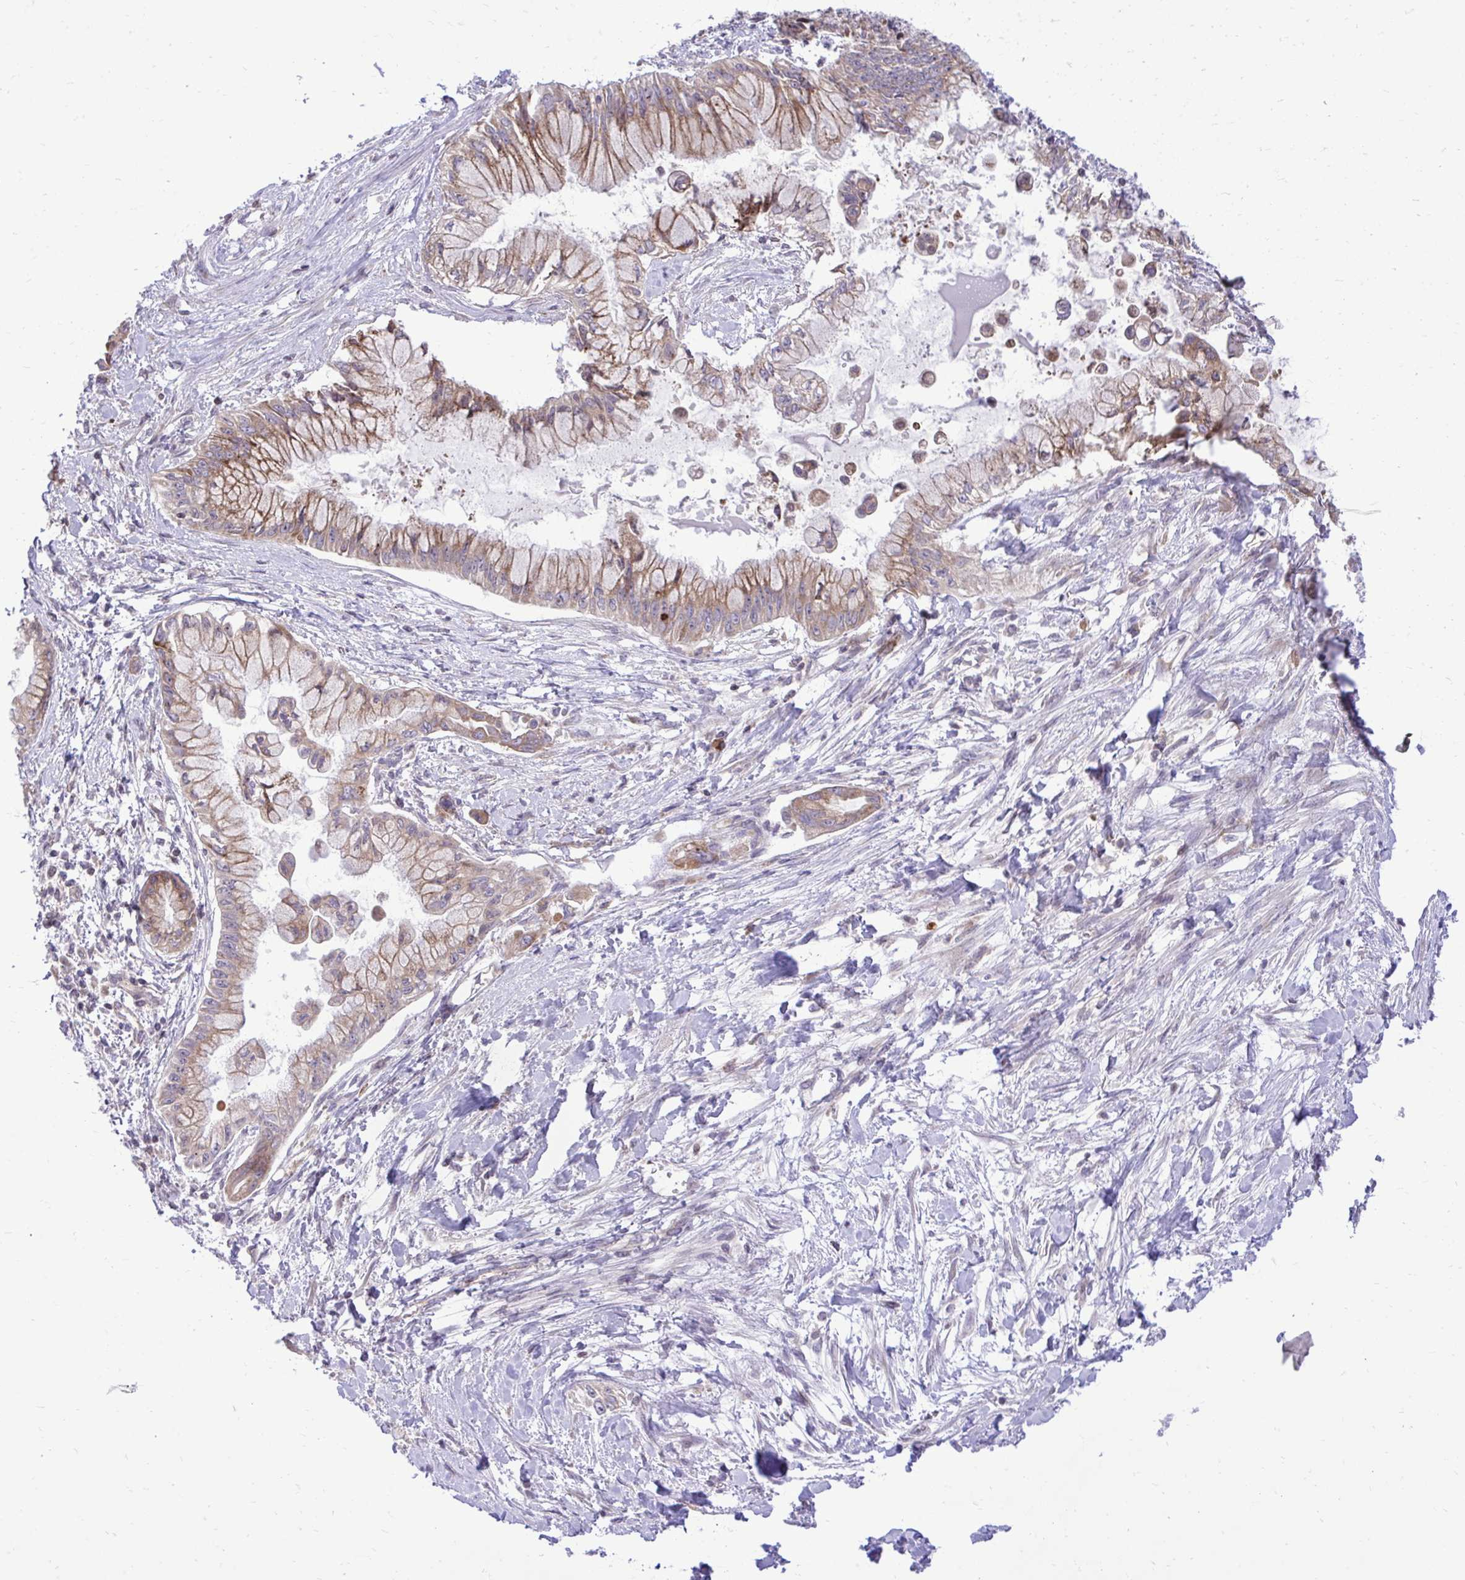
{"staining": {"intensity": "moderate", "quantity": ">75%", "location": "cytoplasmic/membranous"}, "tissue": "pancreatic cancer", "cell_type": "Tumor cells", "image_type": "cancer", "snomed": [{"axis": "morphology", "description": "Adenocarcinoma, NOS"}, {"axis": "topography", "description": "Pancreas"}], "caption": "Tumor cells display medium levels of moderate cytoplasmic/membranous staining in approximately >75% of cells in human pancreatic cancer (adenocarcinoma).", "gene": "METTL9", "patient": {"sex": "male", "age": 48}}